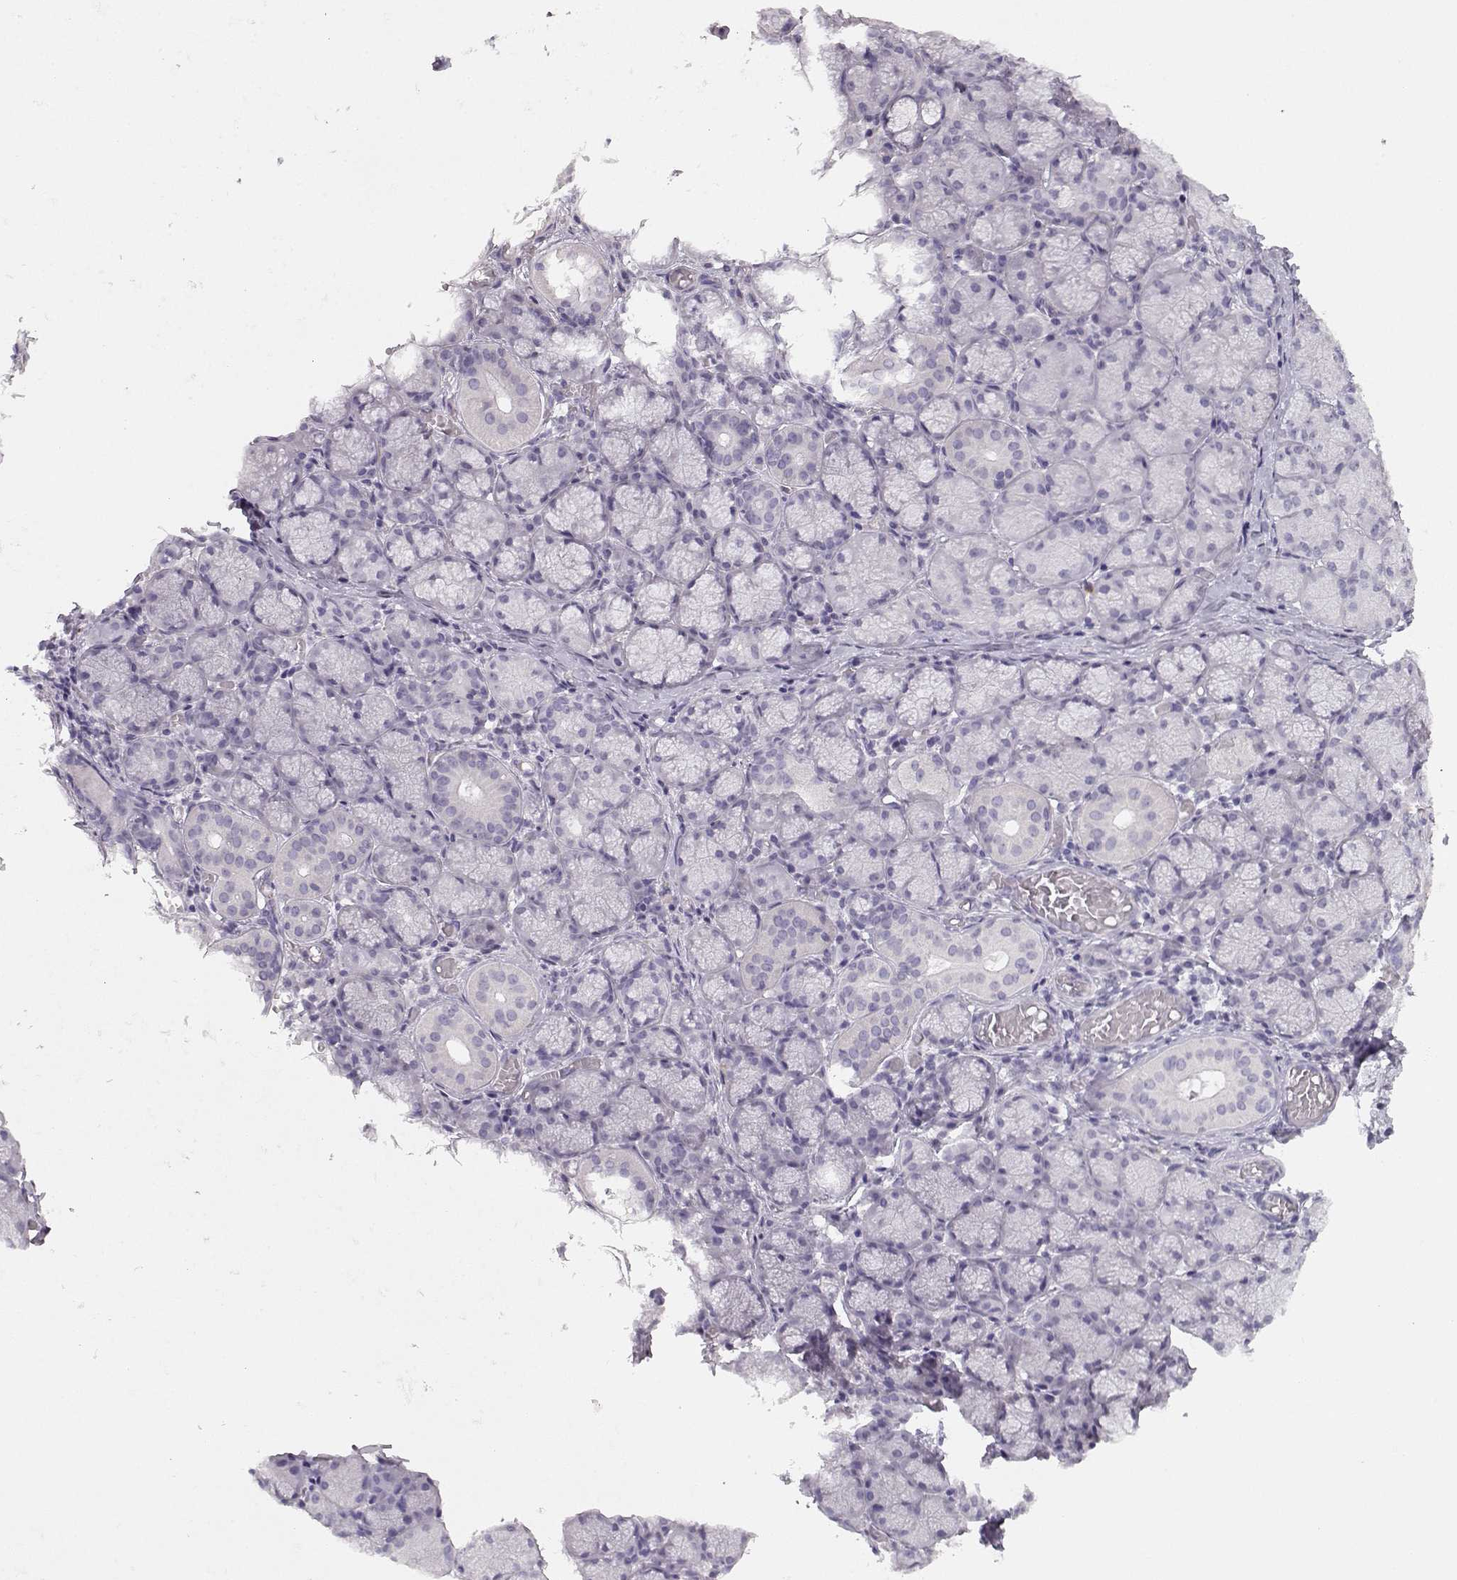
{"staining": {"intensity": "negative", "quantity": "none", "location": "none"}, "tissue": "salivary gland", "cell_type": "Glandular cells", "image_type": "normal", "snomed": [{"axis": "morphology", "description": "Normal tissue, NOS"}, {"axis": "topography", "description": "Salivary gland"}, {"axis": "topography", "description": "Peripheral nerve tissue"}], "caption": "Micrograph shows no significant protein expression in glandular cells of benign salivary gland. Nuclei are stained in blue.", "gene": "NUTM1", "patient": {"sex": "female", "age": 24}}